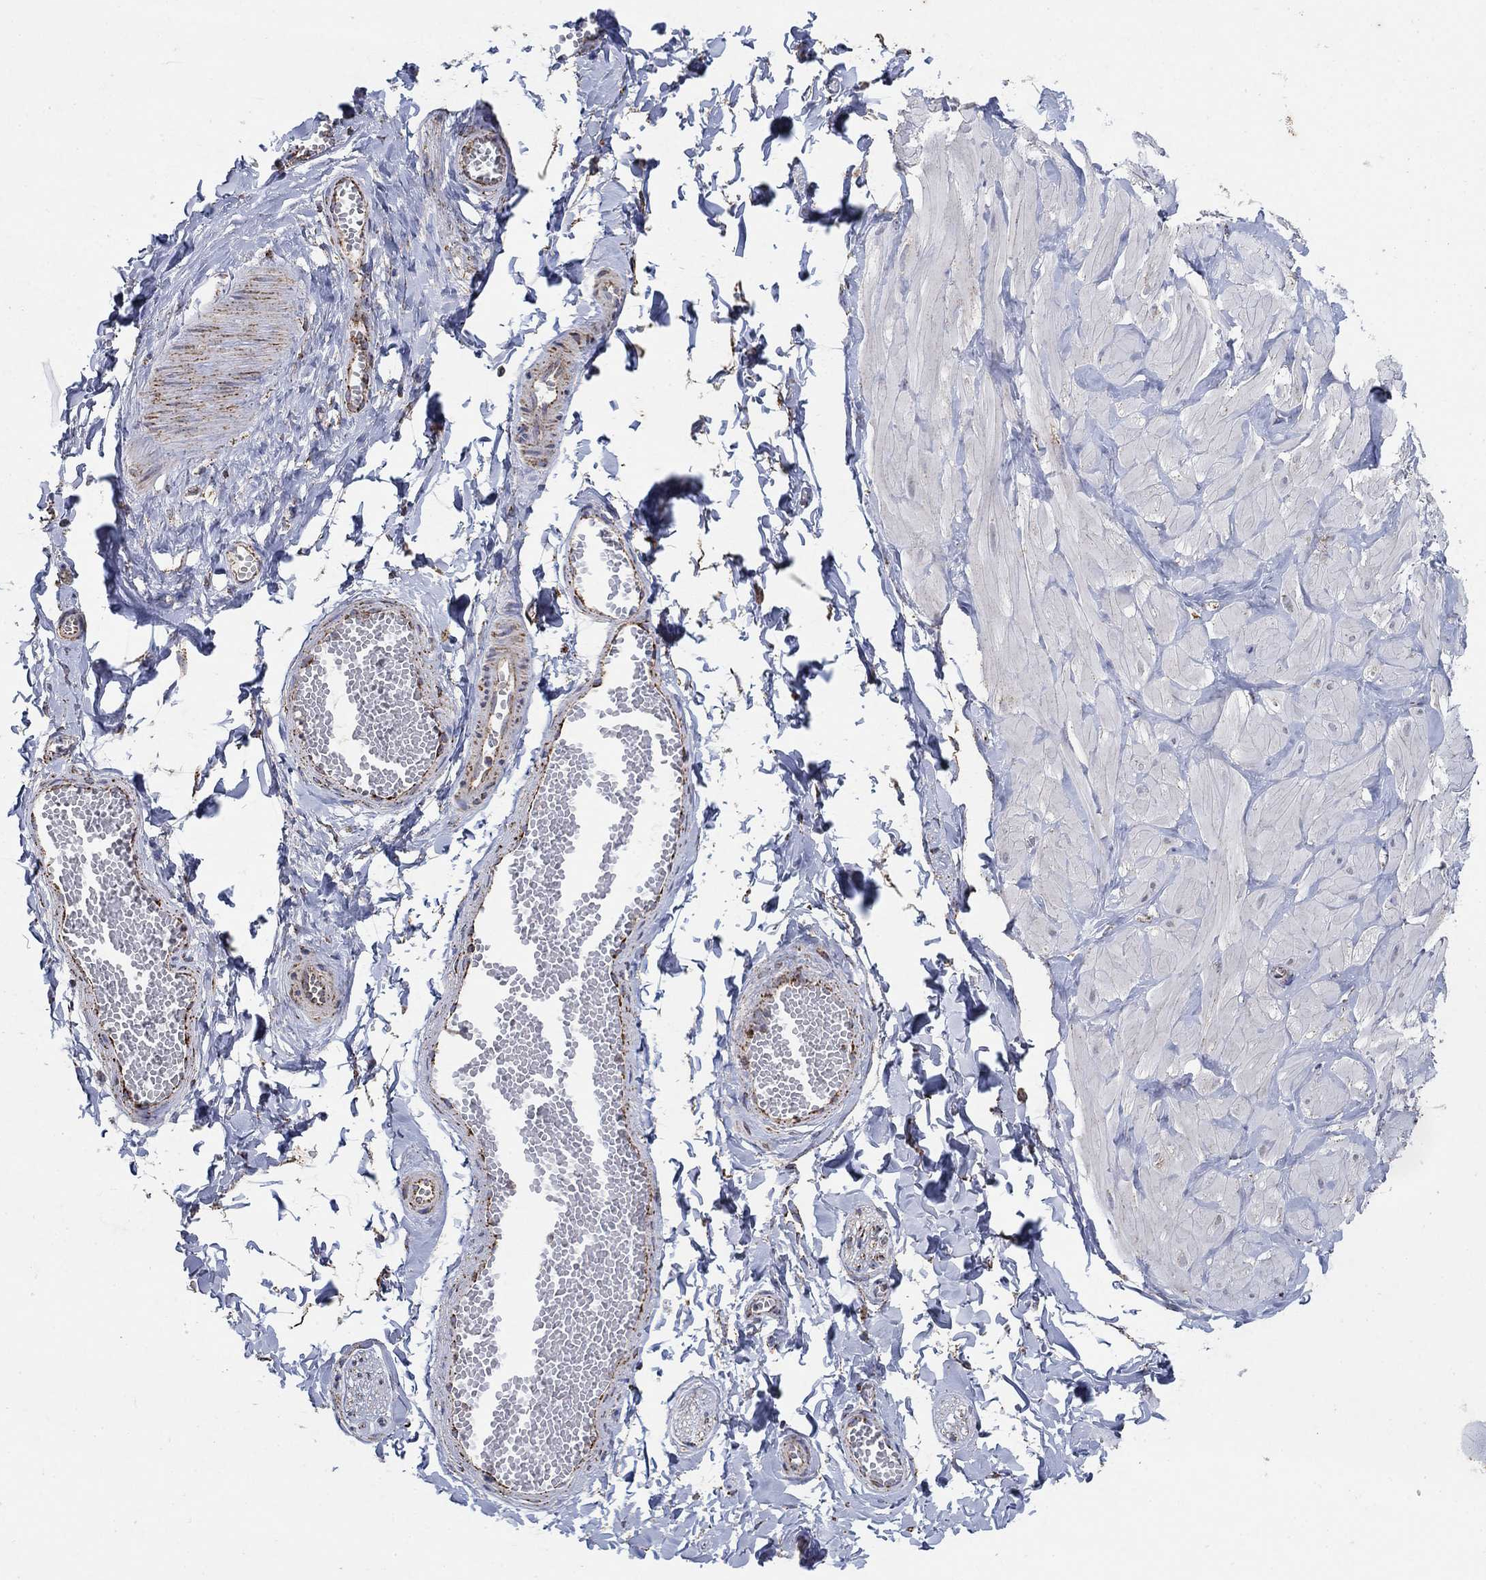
{"staining": {"intensity": "strong", "quantity": "<25%", "location": "cytoplasmic/membranous"}, "tissue": "adipose tissue", "cell_type": "Adipocytes", "image_type": "normal", "snomed": [{"axis": "morphology", "description": "Normal tissue, NOS"}, {"axis": "topography", "description": "Smooth muscle"}, {"axis": "topography", "description": "Peripheral nerve tissue"}], "caption": "The histopathology image reveals staining of unremarkable adipose tissue, revealing strong cytoplasmic/membranous protein positivity (brown color) within adipocytes. The protein of interest is shown in brown color, while the nuclei are stained blue.", "gene": "PNPLA2", "patient": {"sex": "male", "age": 22}}